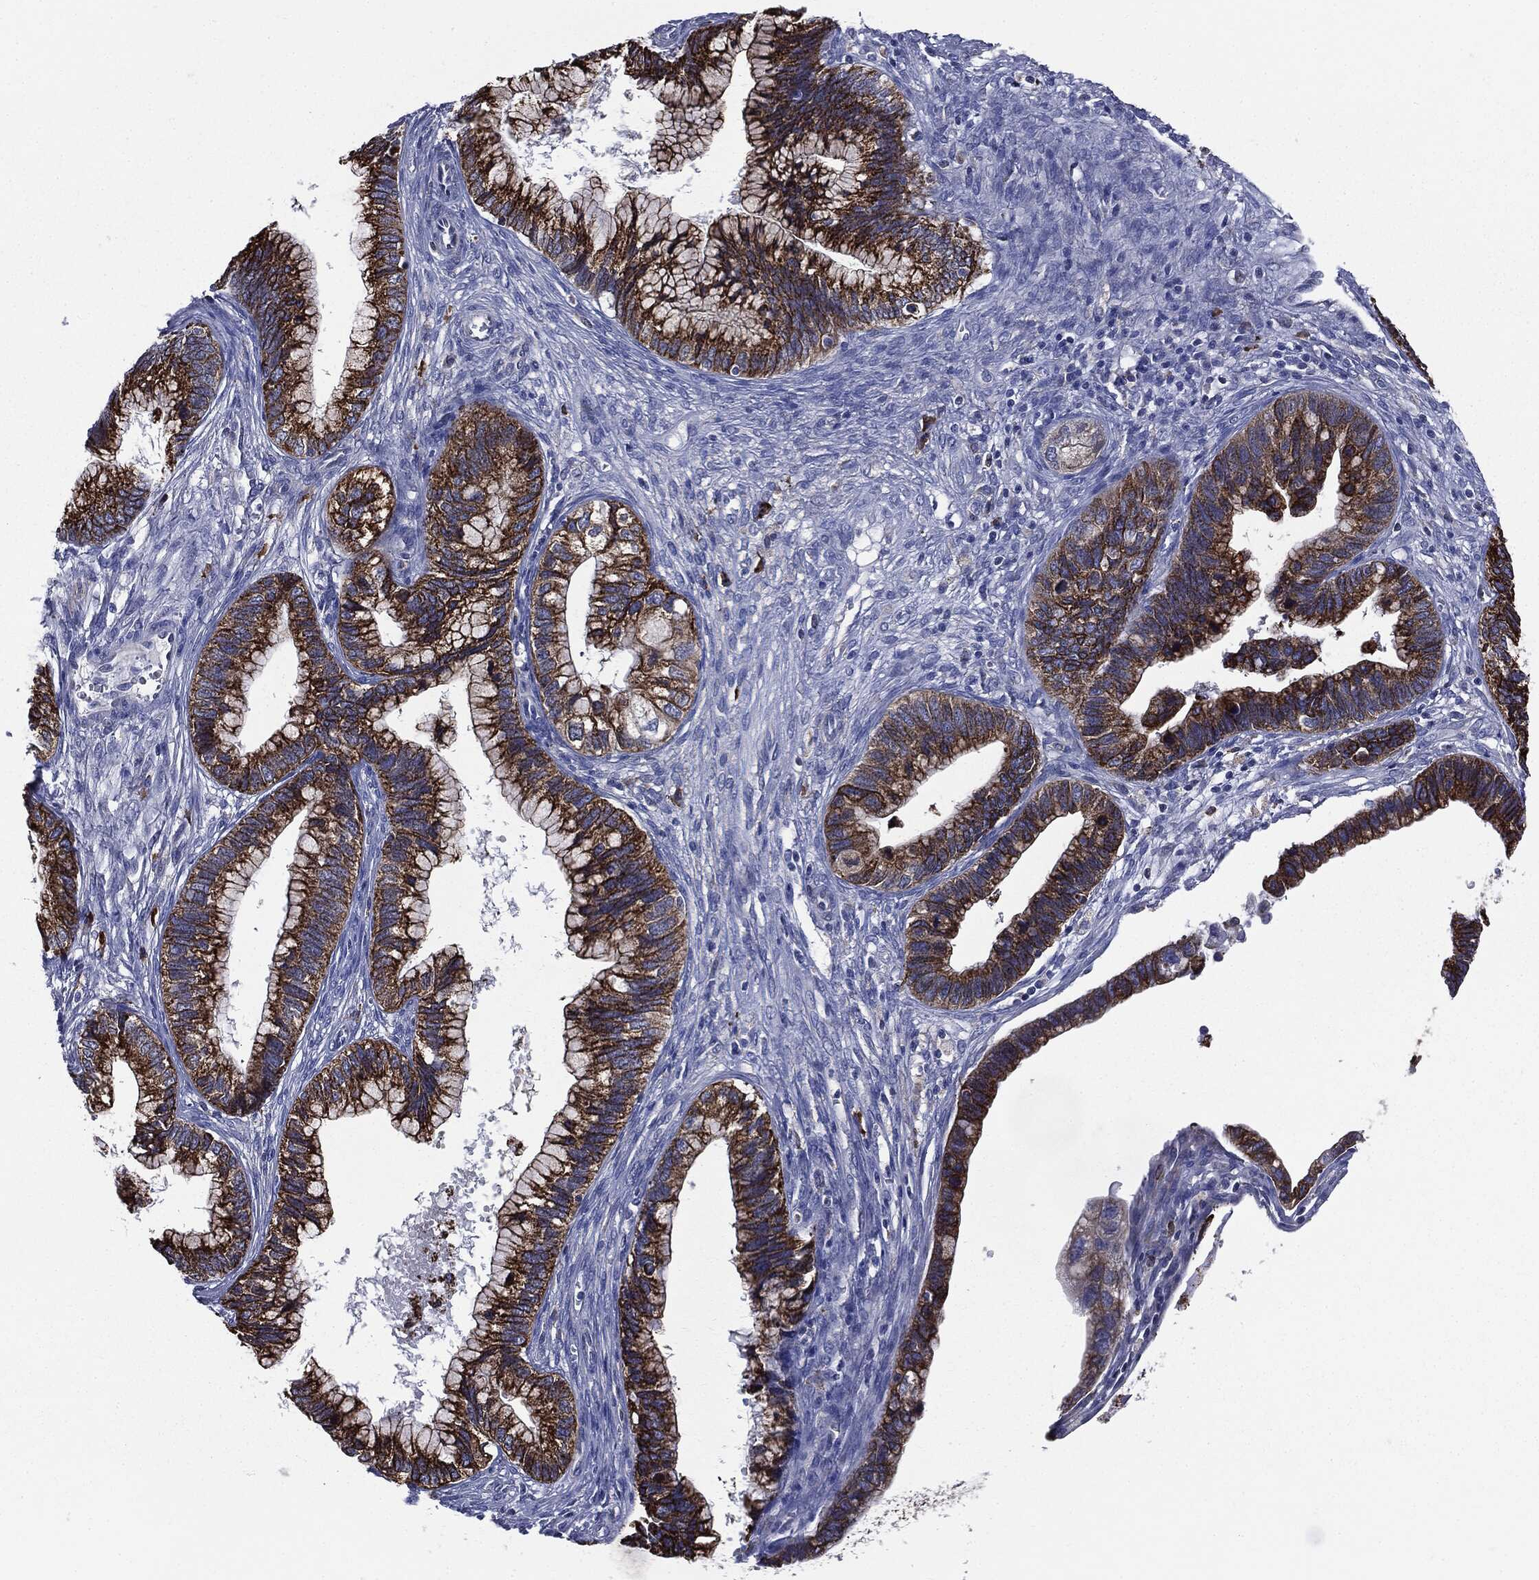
{"staining": {"intensity": "strong", "quantity": ">75%", "location": "cytoplasmic/membranous"}, "tissue": "cervical cancer", "cell_type": "Tumor cells", "image_type": "cancer", "snomed": [{"axis": "morphology", "description": "Adenocarcinoma, NOS"}, {"axis": "topography", "description": "Cervix"}], "caption": "A high-resolution image shows immunohistochemistry staining of cervical adenocarcinoma, which reveals strong cytoplasmic/membranous positivity in approximately >75% of tumor cells. (brown staining indicates protein expression, while blue staining denotes nuclei).", "gene": "PTGS2", "patient": {"sex": "female", "age": 44}}